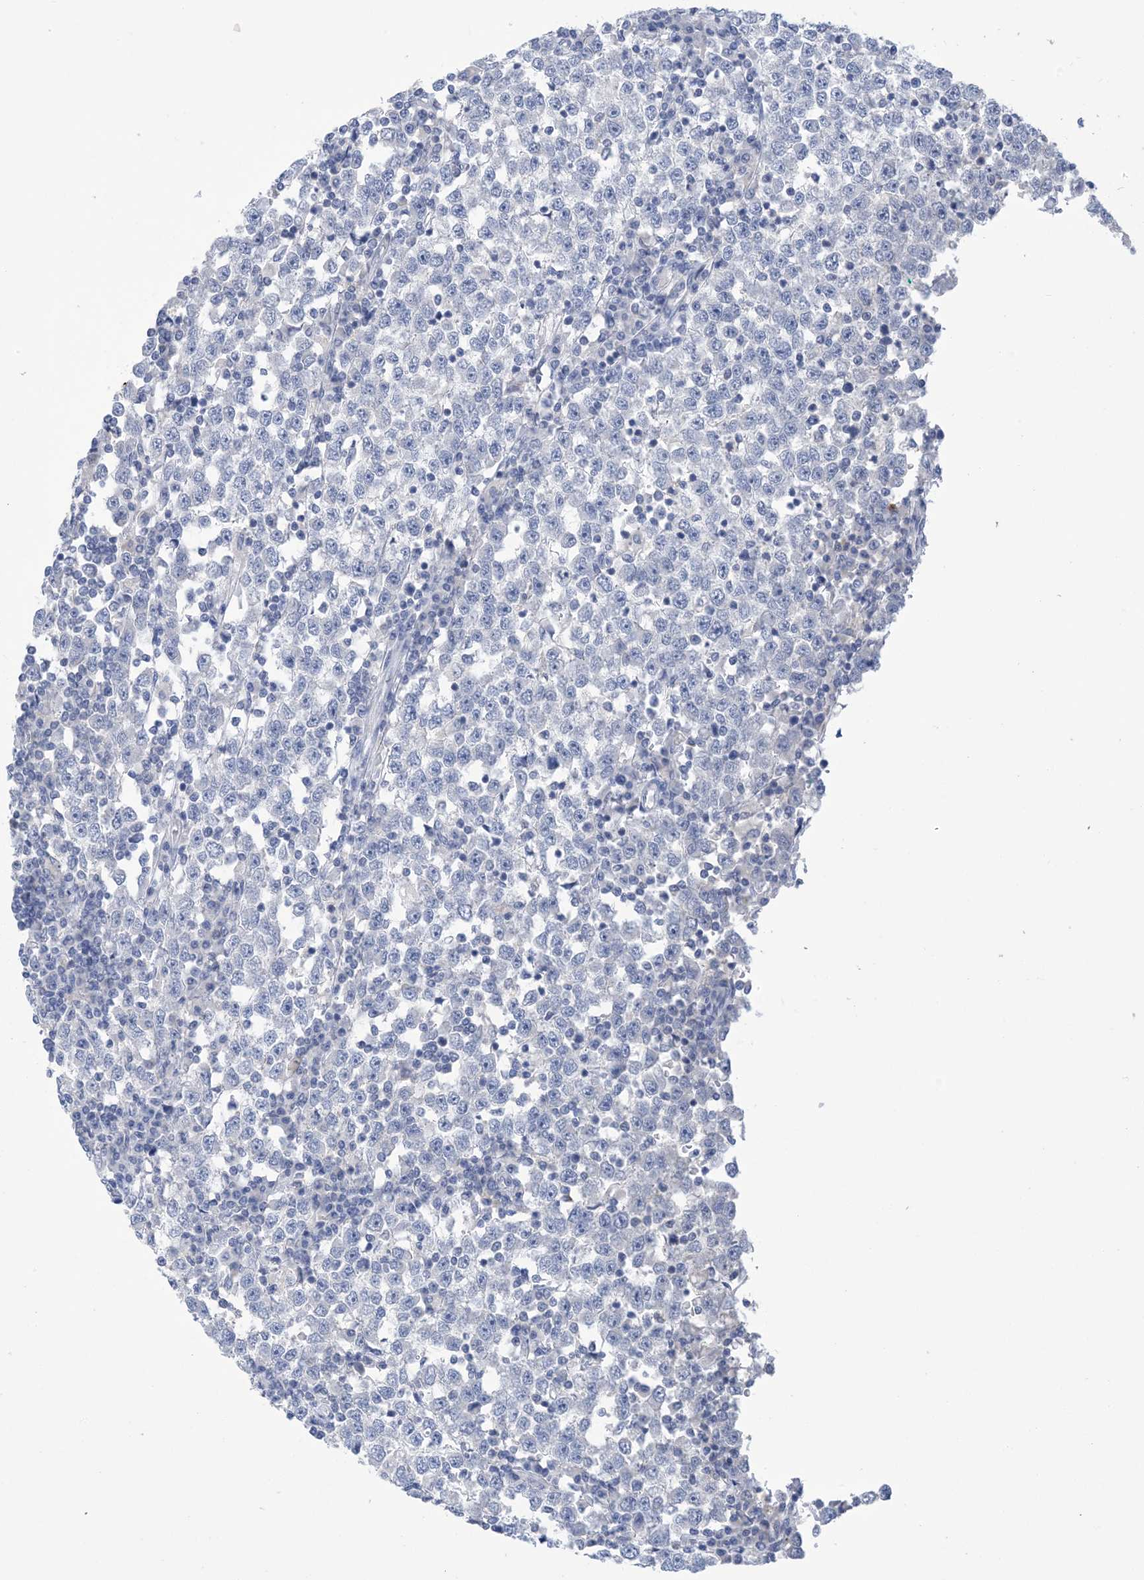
{"staining": {"intensity": "negative", "quantity": "none", "location": "none"}, "tissue": "testis cancer", "cell_type": "Tumor cells", "image_type": "cancer", "snomed": [{"axis": "morphology", "description": "Seminoma, NOS"}, {"axis": "topography", "description": "Testis"}], "caption": "IHC image of testis seminoma stained for a protein (brown), which shows no staining in tumor cells. The staining was performed using DAB (3,3'-diaminobenzidine) to visualize the protein expression in brown, while the nuclei were stained in blue with hematoxylin (Magnification: 20x).", "gene": "DSC3", "patient": {"sex": "male", "age": 65}}